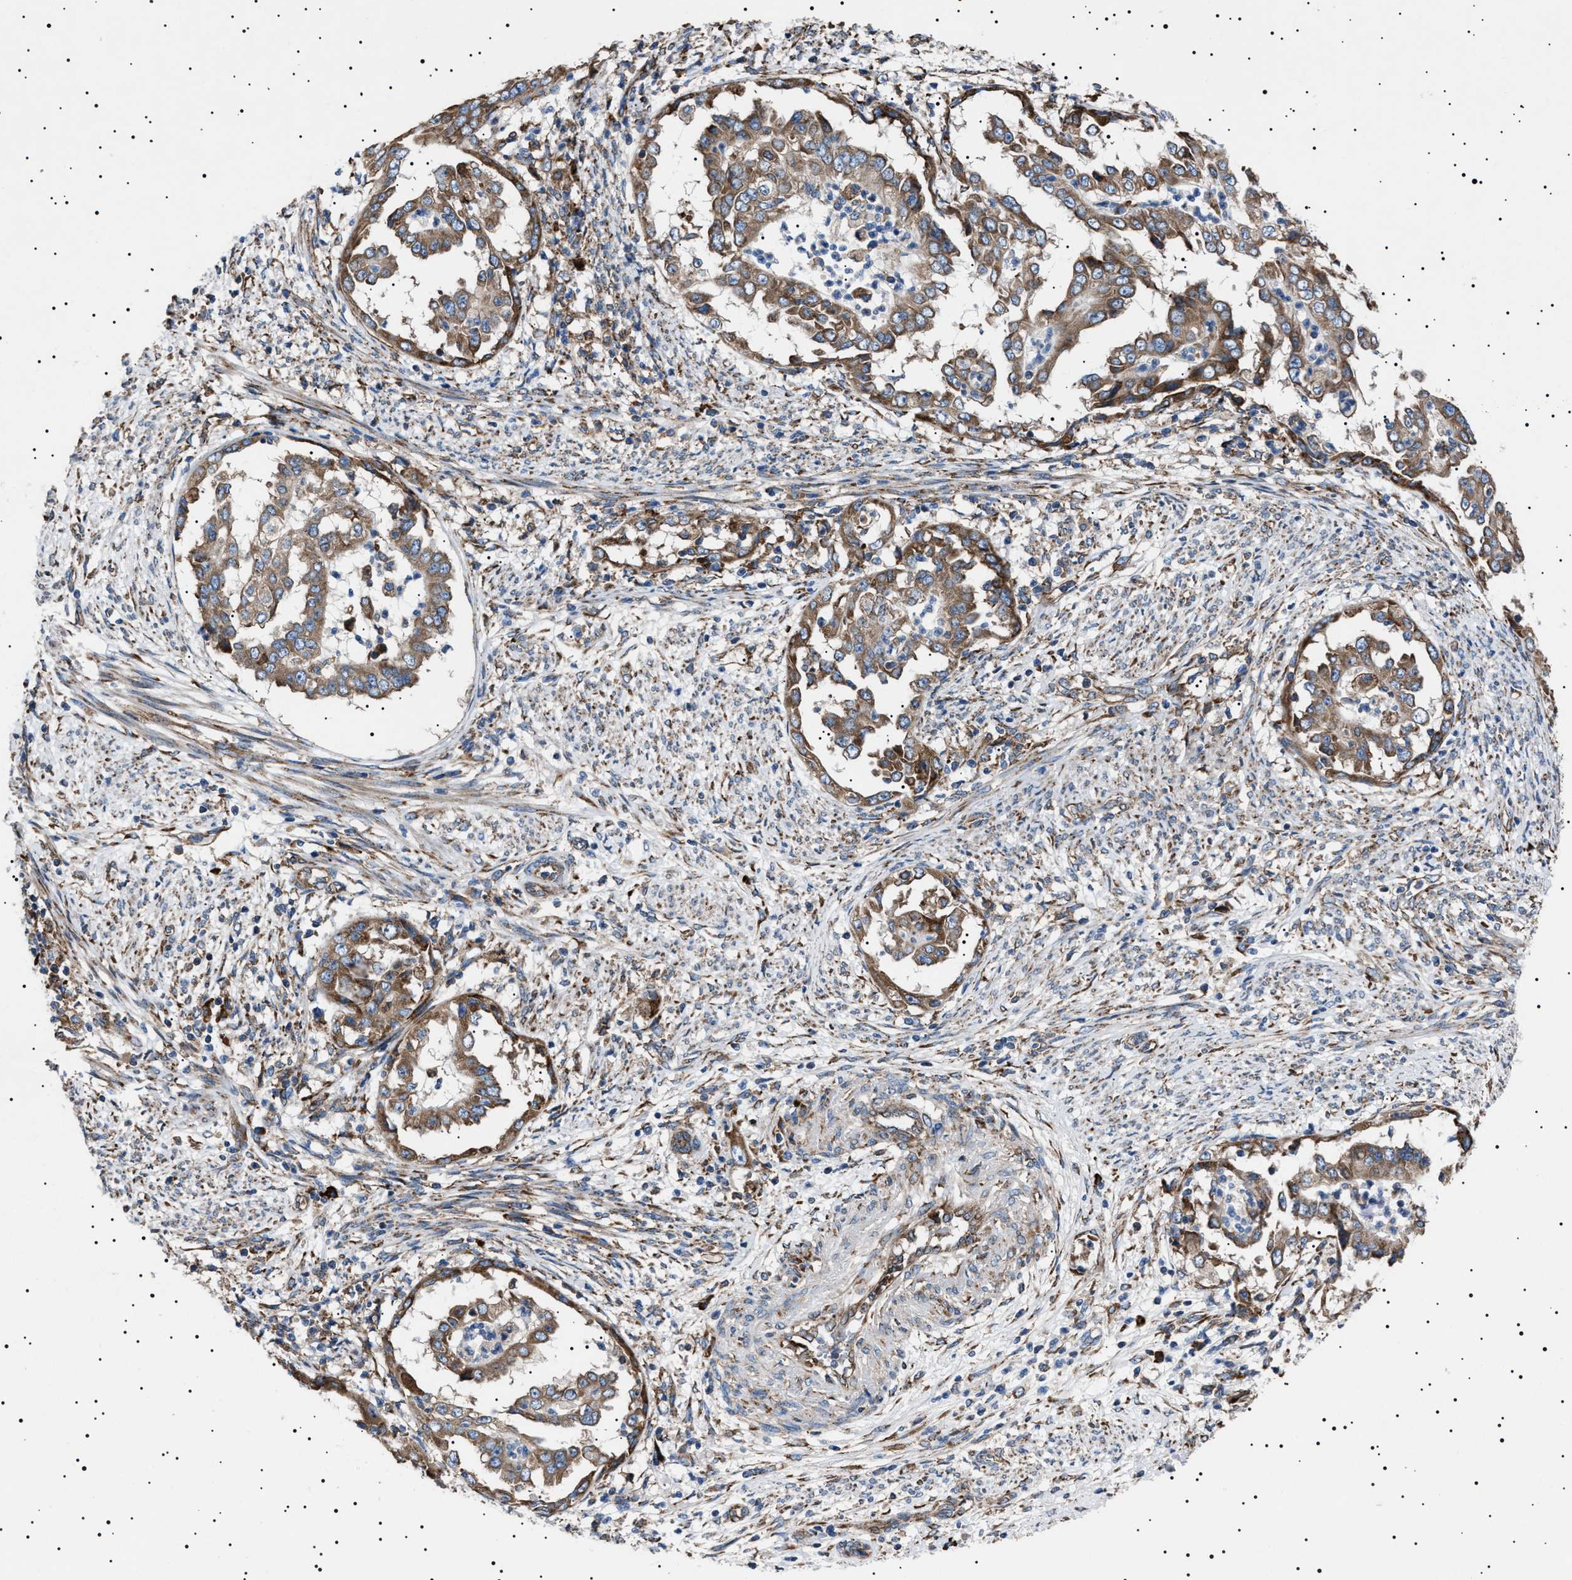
{"staining": {"intensity": "moderate", "quantity": ">75%", "location": "cytoplasmic/membranous"}, "tissue": "endometrial cancer", "cell_type": "Tumor cells", "image_type": "cancer", "snomed": [{"axis": "morphology", "description": "Adenocarcinoma, NOS"}, {"axis": "topography", "description": "Endometrium"}], "caption": "IHC of human adenocarcinoma (endometrial) reveals medium levels of moderate cytoplasmic/membranous staining in about >75% of tumor cells.", "gene": "TOP1MT", "patient": {"sex": "female", "age": 85}}